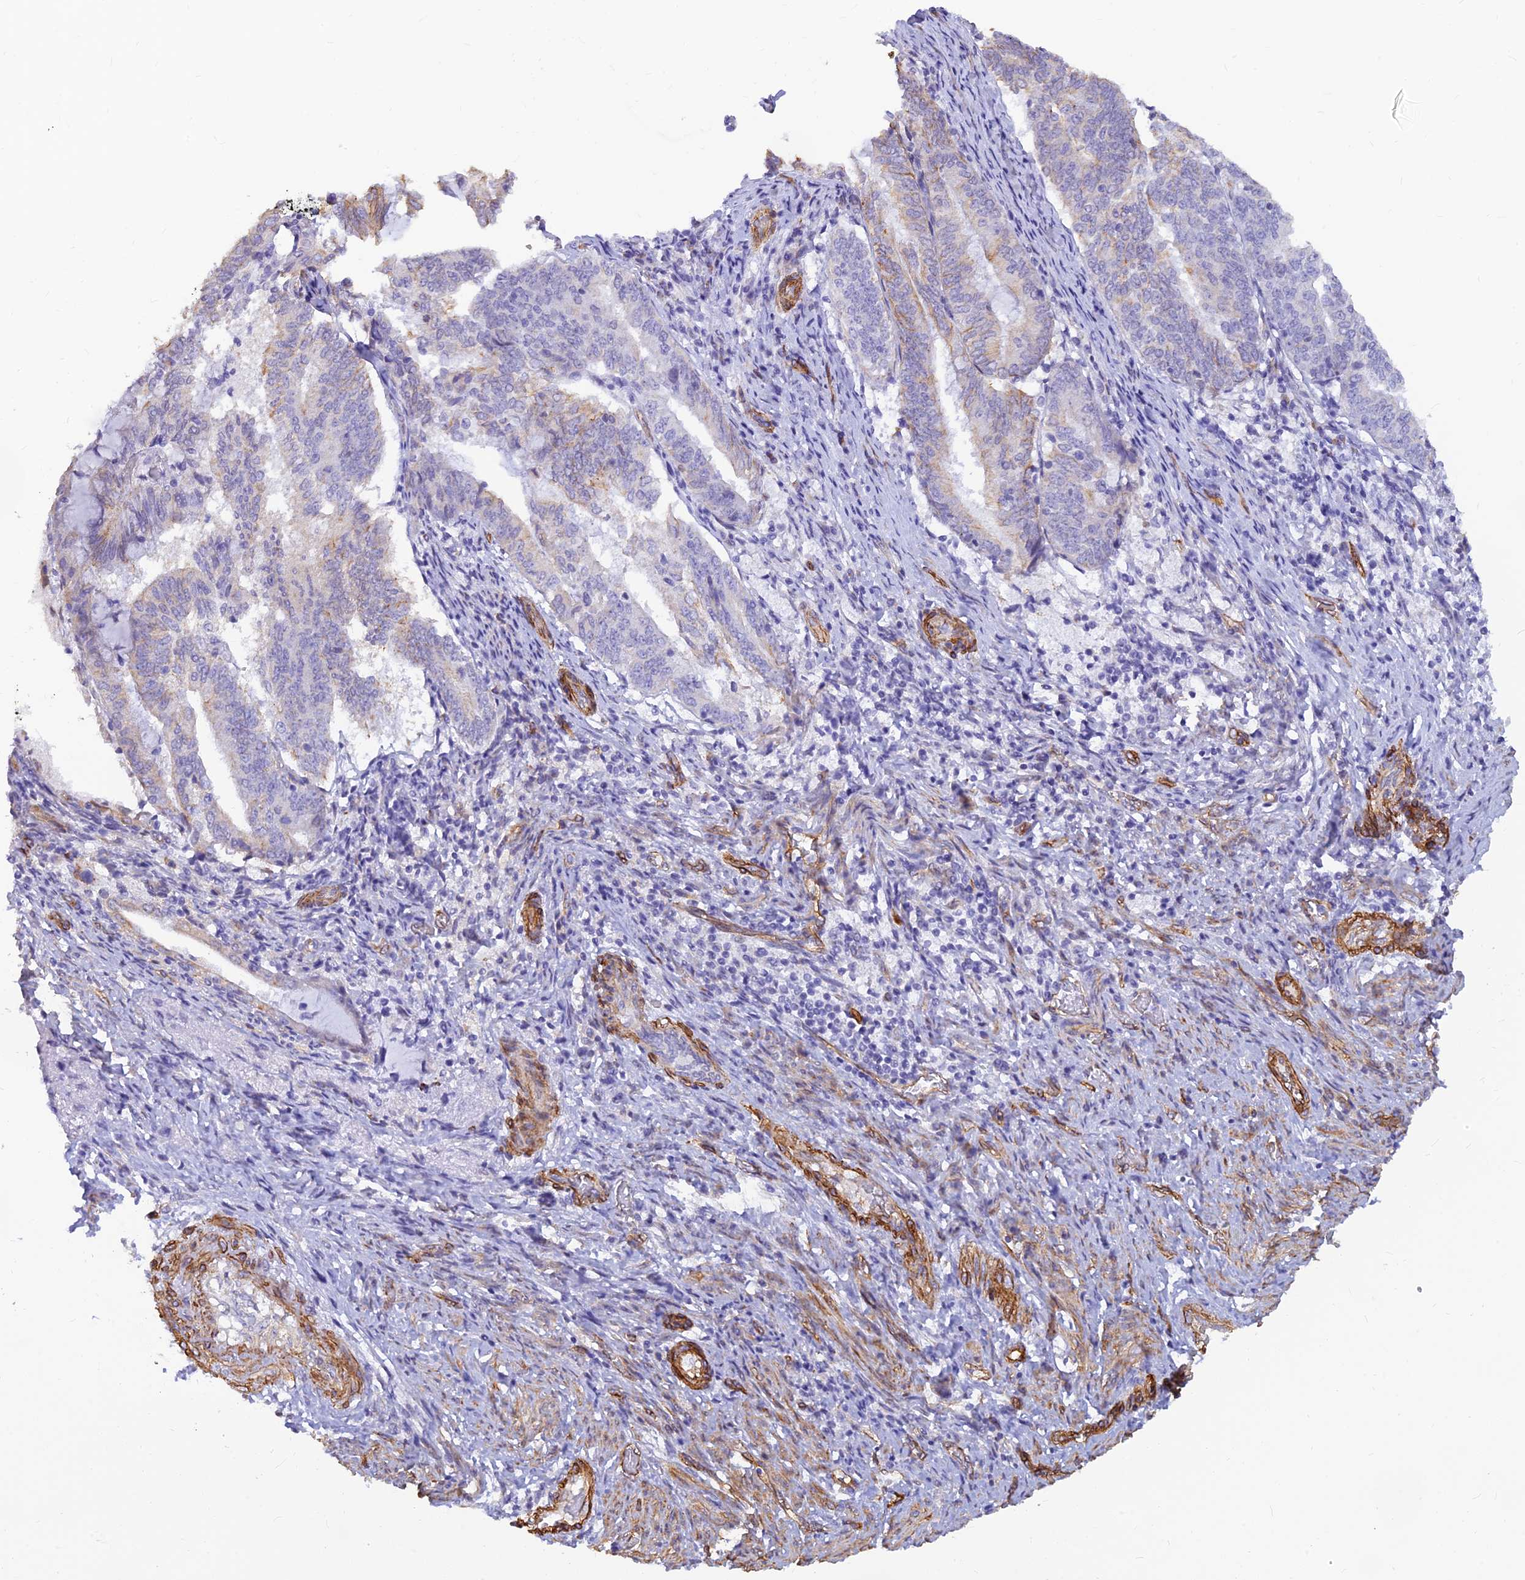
{"staining": {"intensity": "moderate", "quantity": "<25%", "location": "cytoplasmic/membranous"}, "tissue": "endometrial cancer", "cell_type": "Tumor cells", "image_type": "cancer", "snomed": [{"axis": "morphology", "description": "Adenocarcinoma, NOS"}, {"axis": "topography", "description": "Endometrium"}], "caption": "Tumor cells show low levels of moderate cytoplasmic/membranous positivity in approximately <25% of cells in endometrial cancer.", "gene": "ALDH1L2", "patient": {"sex": "female", "age": 80}}